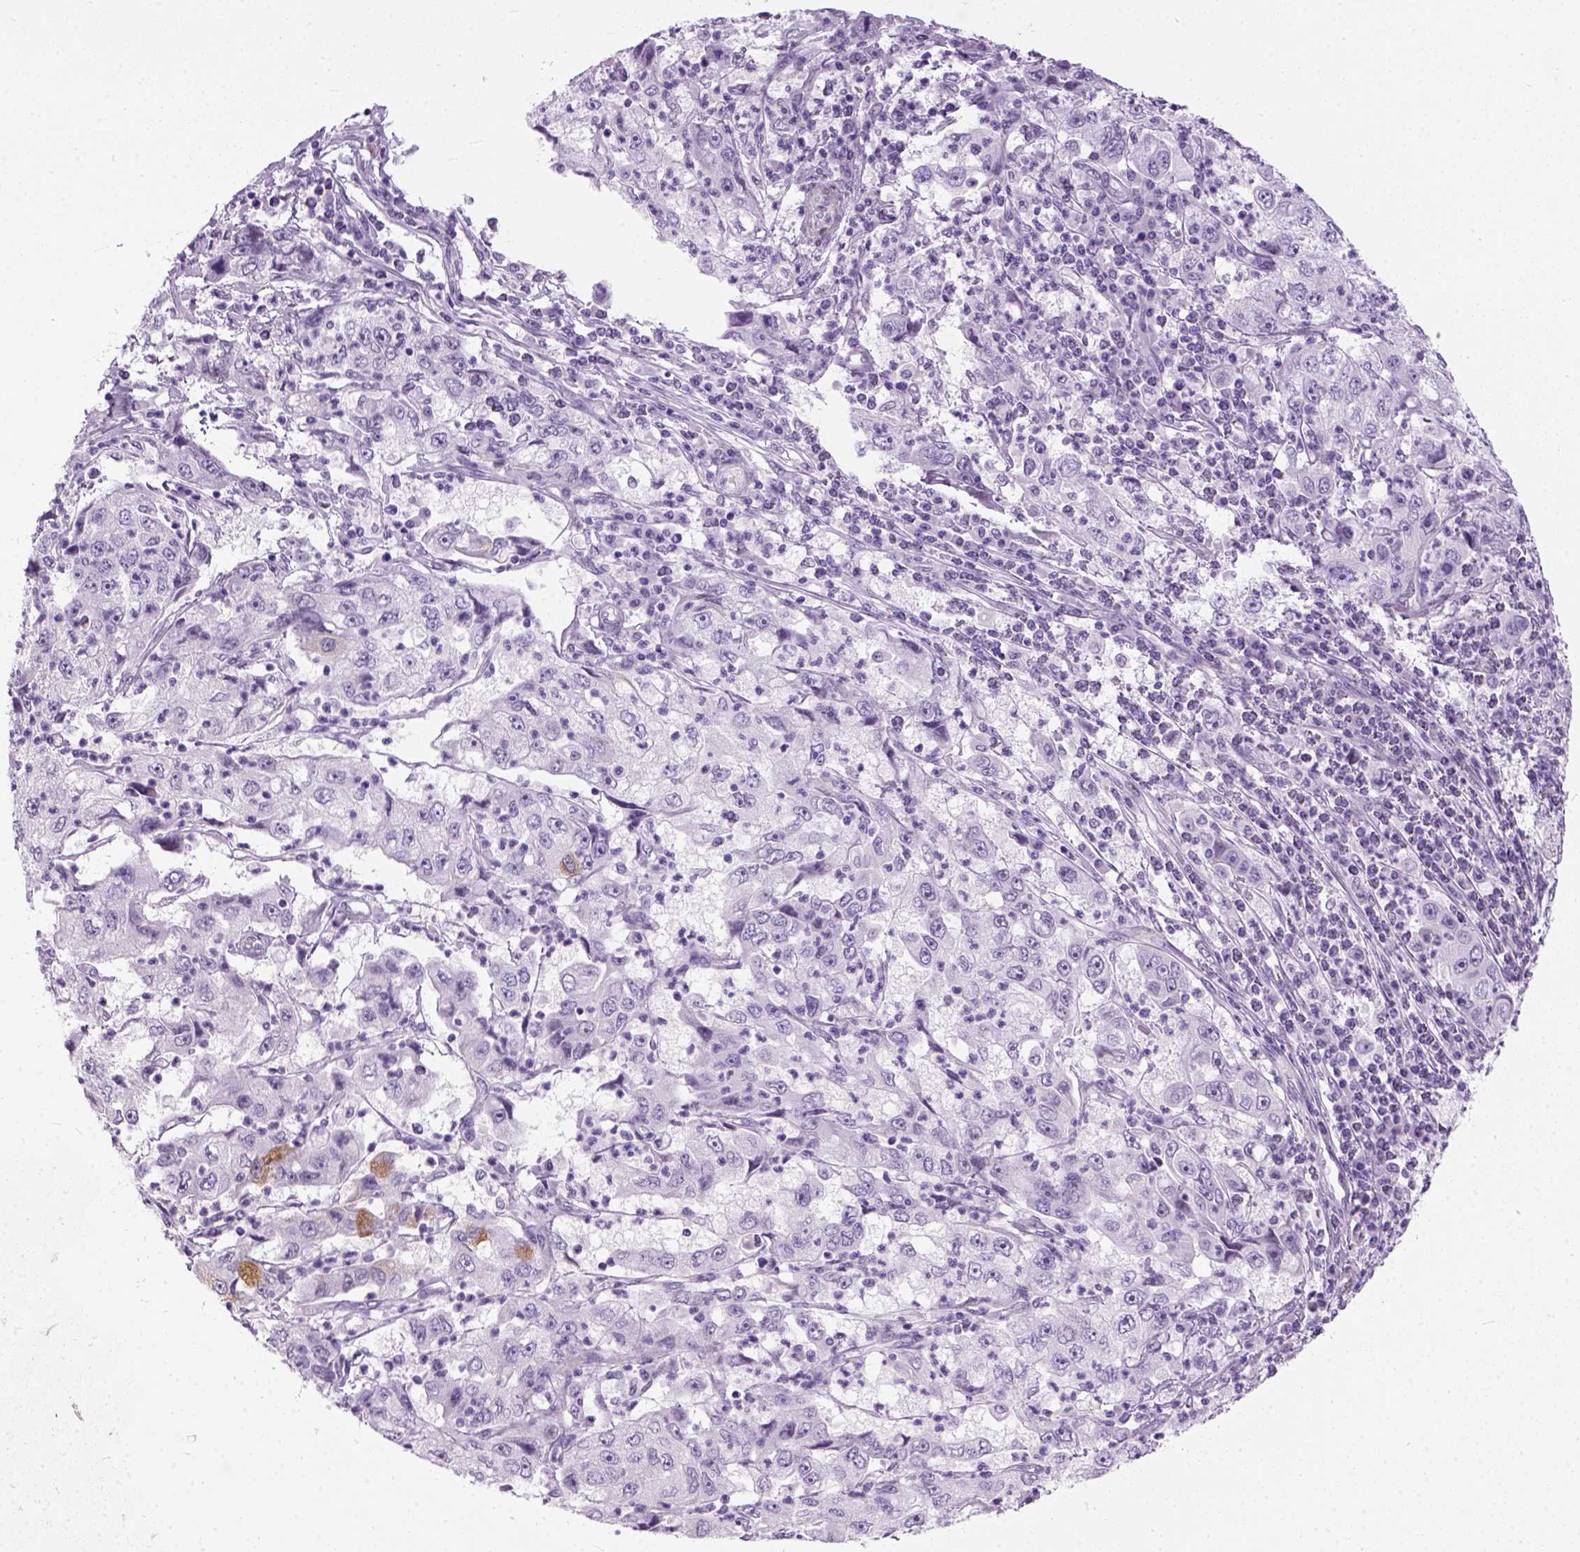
{"staining": {"intensity": "negative", "quantity": "none", "location": "none"}, "tissue": "cervical cancer", "cell_type": "Tumor cells", "image_type": "cancer", "snomed": [{"axis": "morphology", "description": "Squamous cell carcinoma, NOS"}, {"axis": "topography", "description": "Cervix"}], "caption": "Immunohistochemistry (IHC) photomicrograph of cervical cancer stained for a protein (brown), which displays no staining in tumor cells.", "gene": "AXDND1", "patient": {"sex": "female", "age": 36}}